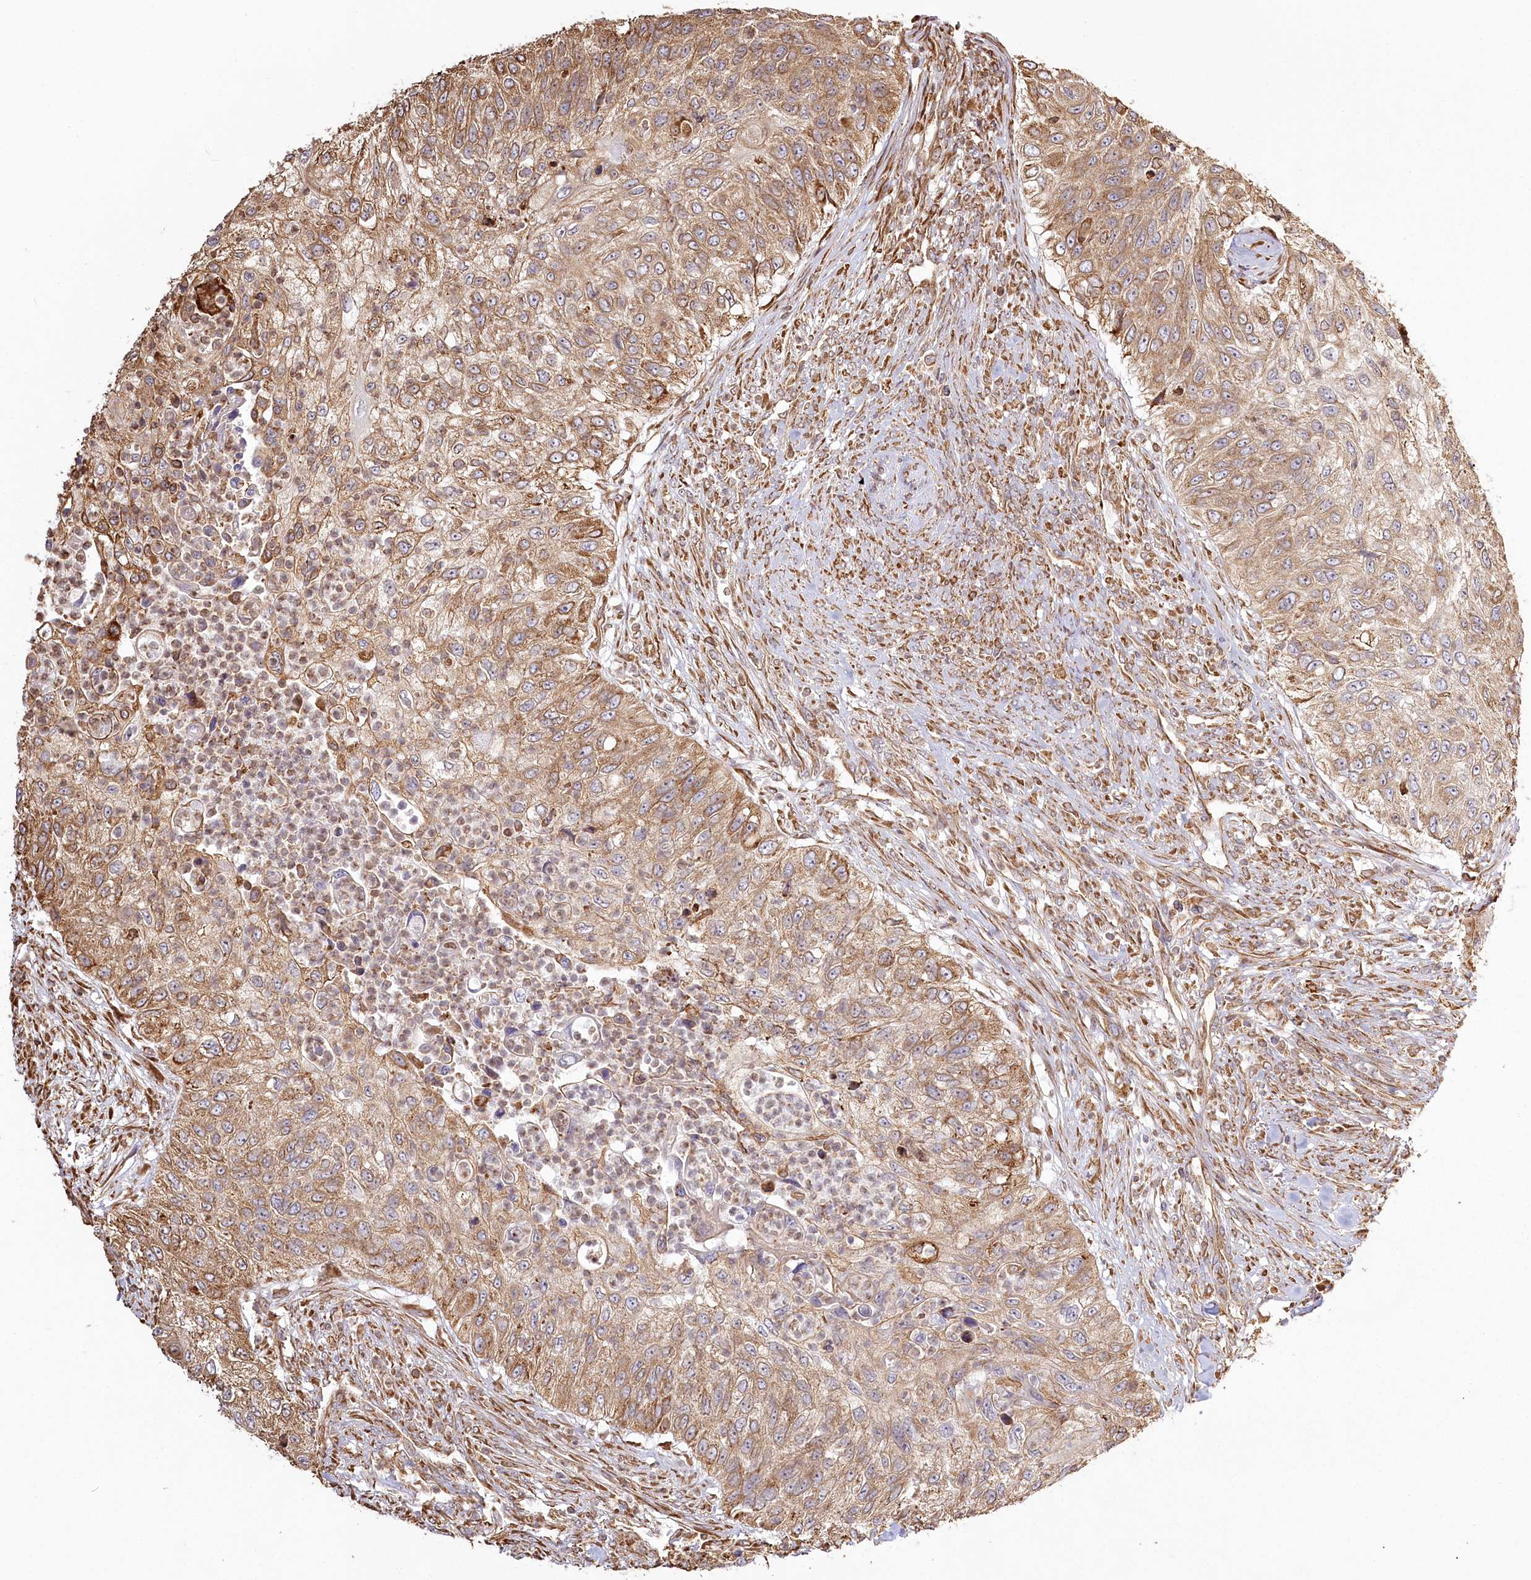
{"staining": {"intensity": "moderate", "quantity": ">75%", "location": "cytoplasmic/membranous"}, "tissue": "urothelial cancer", "cell_type": "Tumor cells", "image_type": "cancer", "snomed": [{"axis": "morphology", "description": "Urothelial carcinoma, High grade"}, {"axis": "topography", "description": "Urinary bladder"}], "caption": "Tumor cells exhibit medium levels of moderate cytoplasmic/membranous positivity in about >75% of cells in human urothelial cancer. (Brightfield microscopy of DAB IHC at high magnification).", "gene": "FAM13A", "patient": {"sex": "female", "age": 60}}